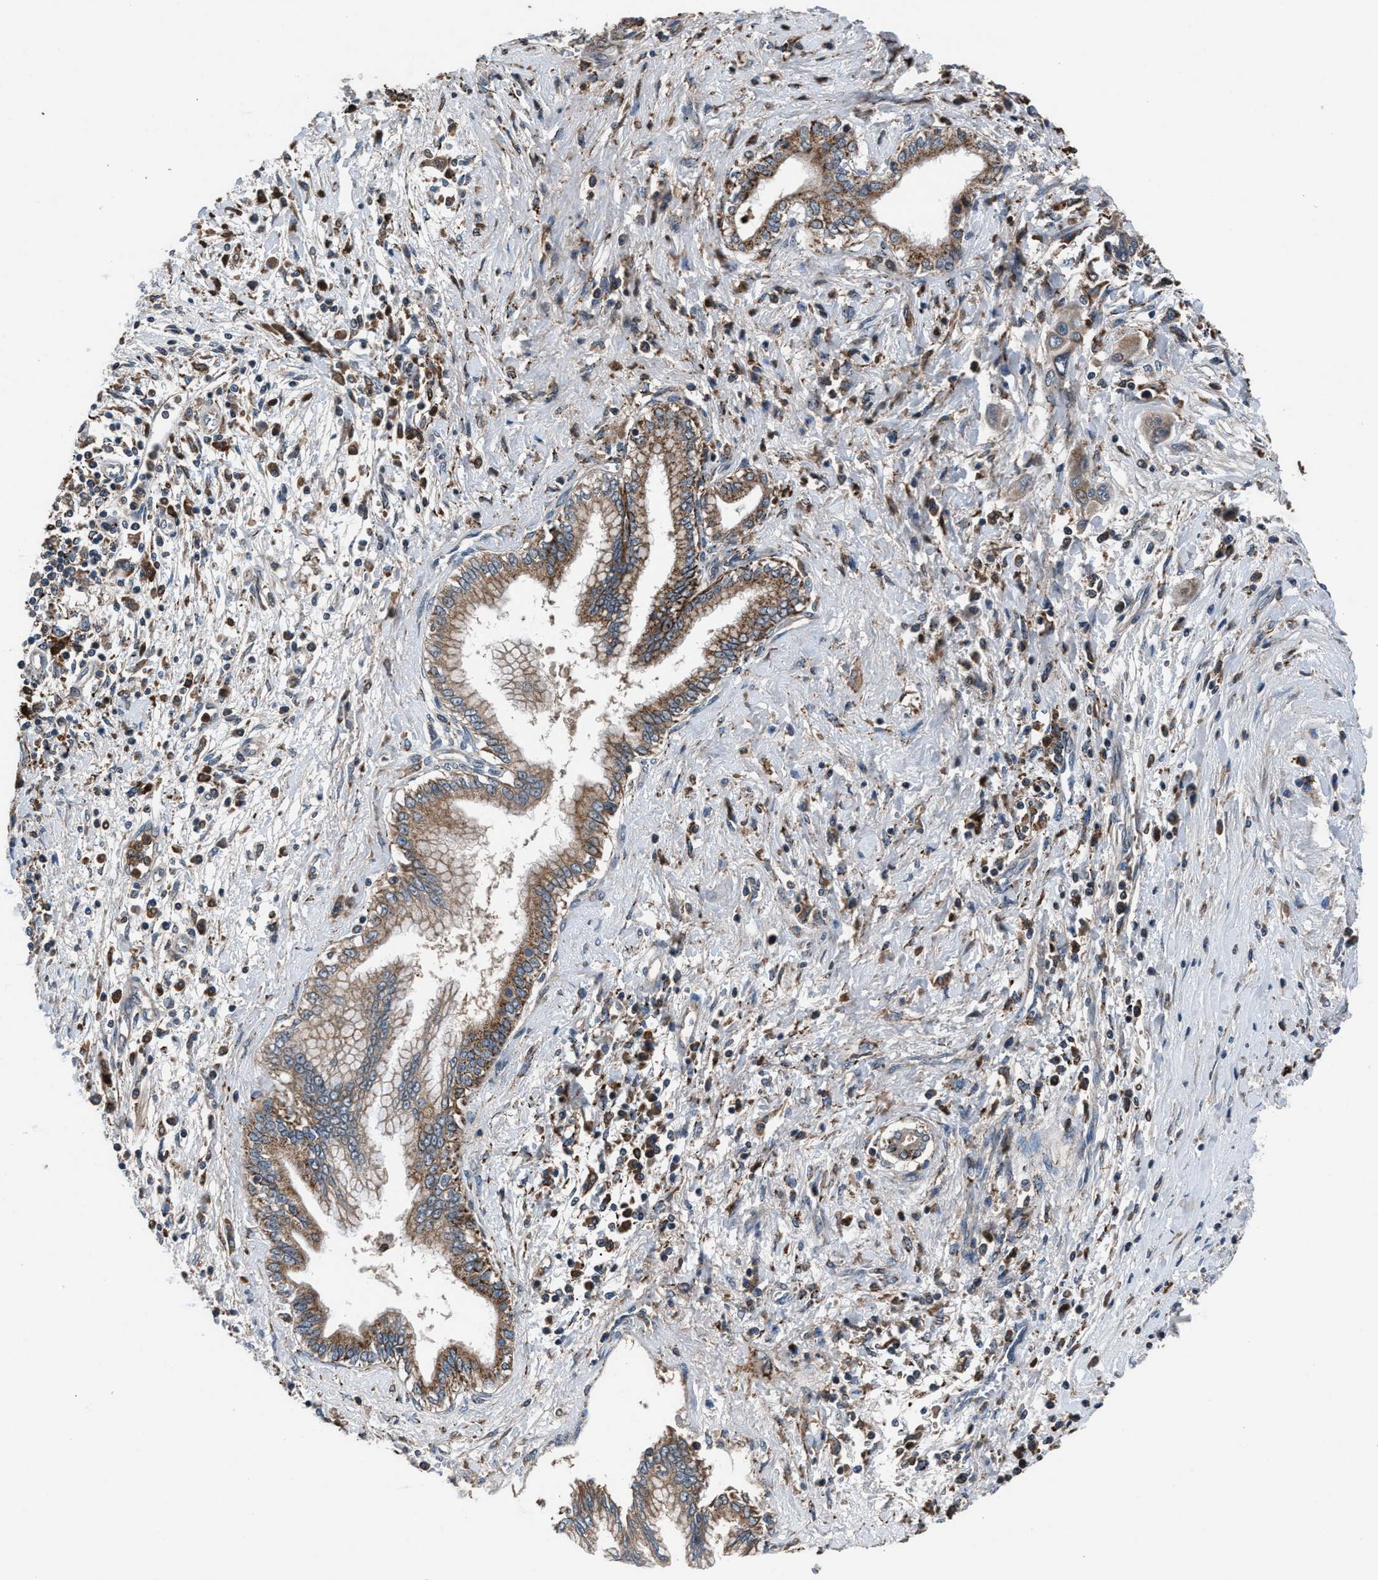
{"staining": {"intensity": "weak", "quantity": ">75%", "location": "cytoplasmic/membranous"}, "tissue": "pancreatic cancer", "cell_type": "Tumor cells", "image_type": "cancer", "snomed": [{"axis": "morphology", "description": "Adenocarcinoma, NOS"}, {"axis": "topography", "description": "Pancreas"}], "caption": "This is an image of immunohistochemistry staining of adenocarcinoma (pancreatic), which shows weak expression in the cytoplasmic/membranous of tumor cells.", "gene": "FAM221A", "patient": {"sex": "male", "age": 58}}